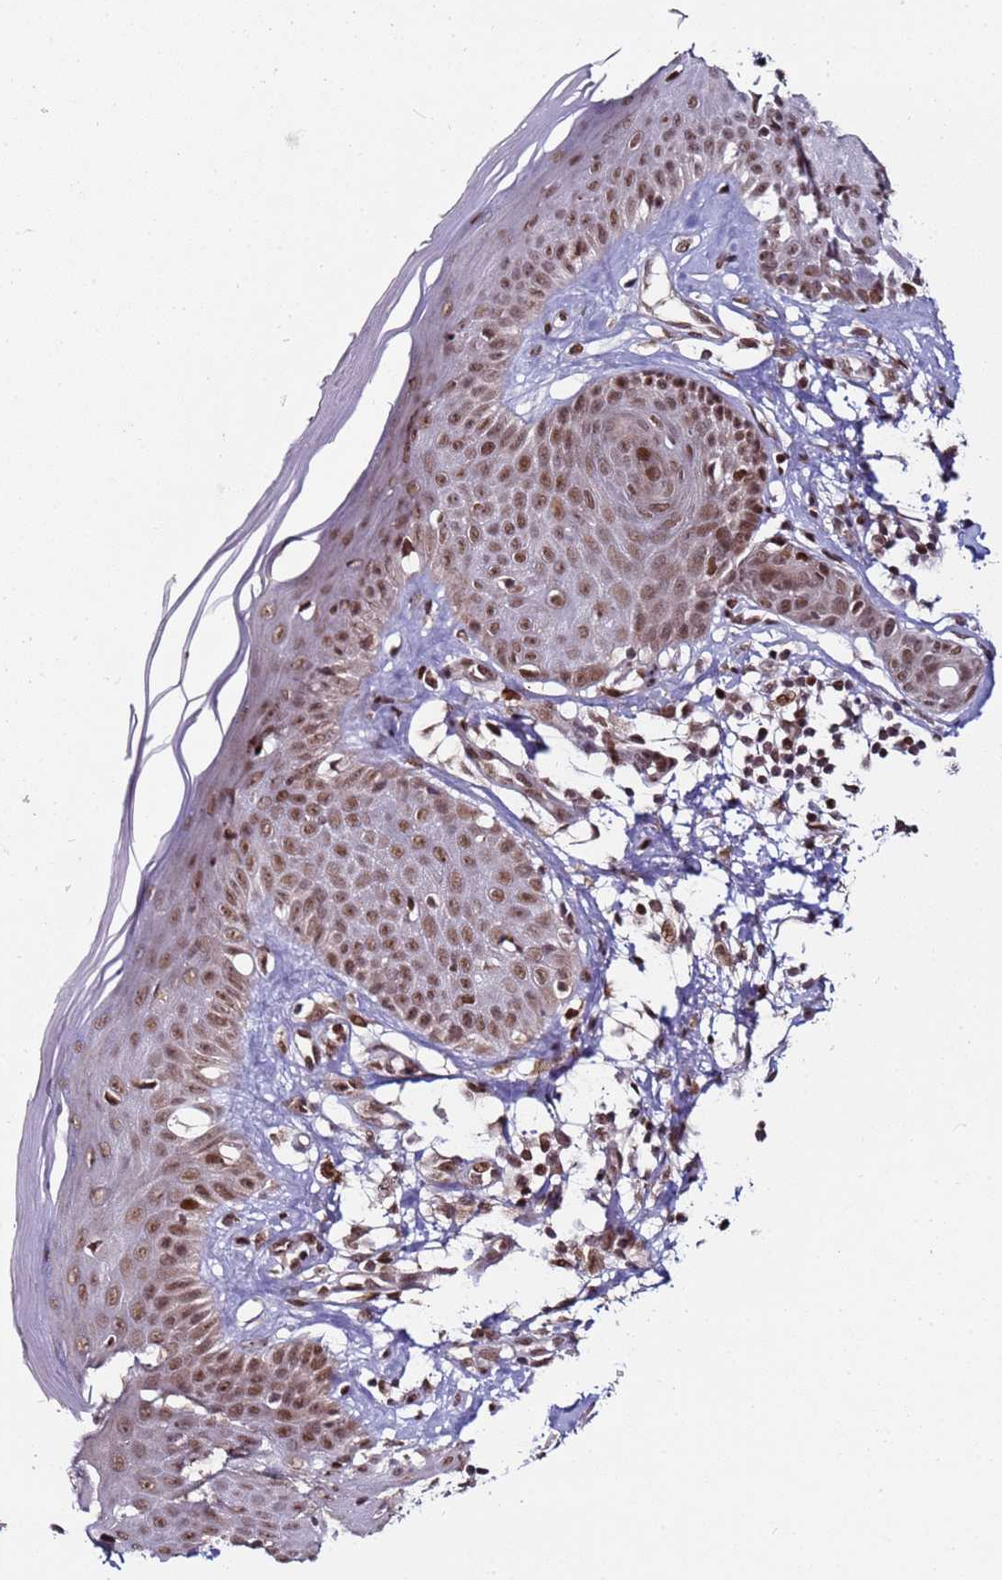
{"staining": {"intensity": "moderate", "quantity": ">75%", "location": "nuclear"}, "tissue": "skin", "cell_type": "Fibroblasts", "image_type": "normal", "snomed": [{"axis": "morphology", "description": "Normal tissue, NOS"}, {"axis": "topography", "description": "Skin"}], "caption": "Moderate nuclear staining is appreciated in about >75% of fibroblasts in normal skin. (DAB (3,3'-diaminobenzidine) IHC, brown staining for protein, blue staining for nuclei).", "gene": "PPM1H", "patient": {"sex": "female", "age": 58}}